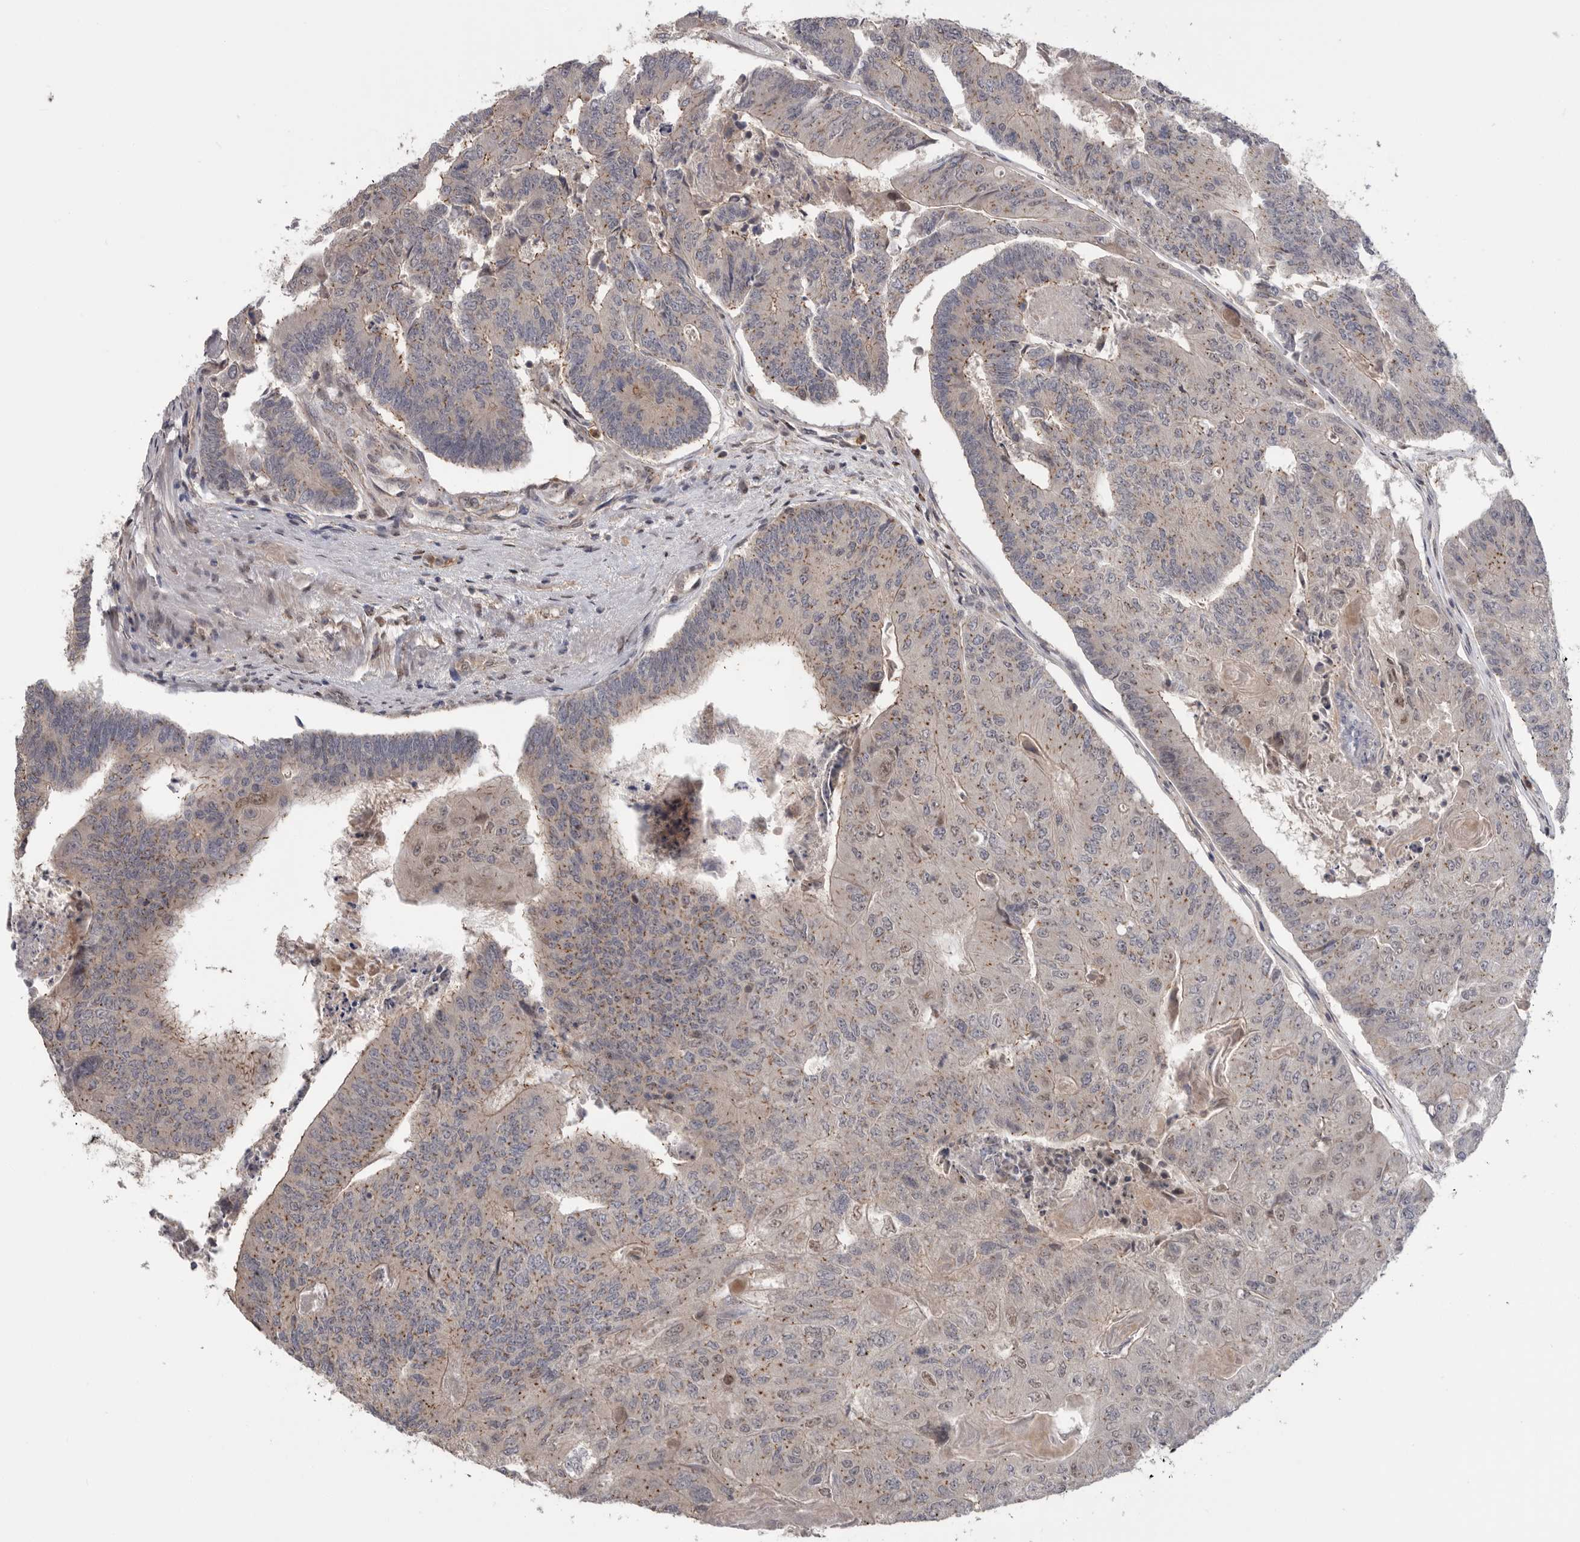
{"staining": {"intensity": "weak", "quantity": "25%-75%", "location": "cytoplasmic/membranous"}, "tissue": "colorectal cancer", "cell_type": "Tumor cells", "image_type": "cancer", "snomed": [{"axis": "morphology", "description": "Adenocarcinoma, NOS"}, {"axis": "topography", "description": "Colon"}], "caption": "Colorectal cancer was stained to show a protein in brown. There is low levels of weak cytoplasmic/membranous positivity in about 25%-75% of tumor cells.", "gene": "KLK5", "patient": {"sex": "female", "age": 67}}